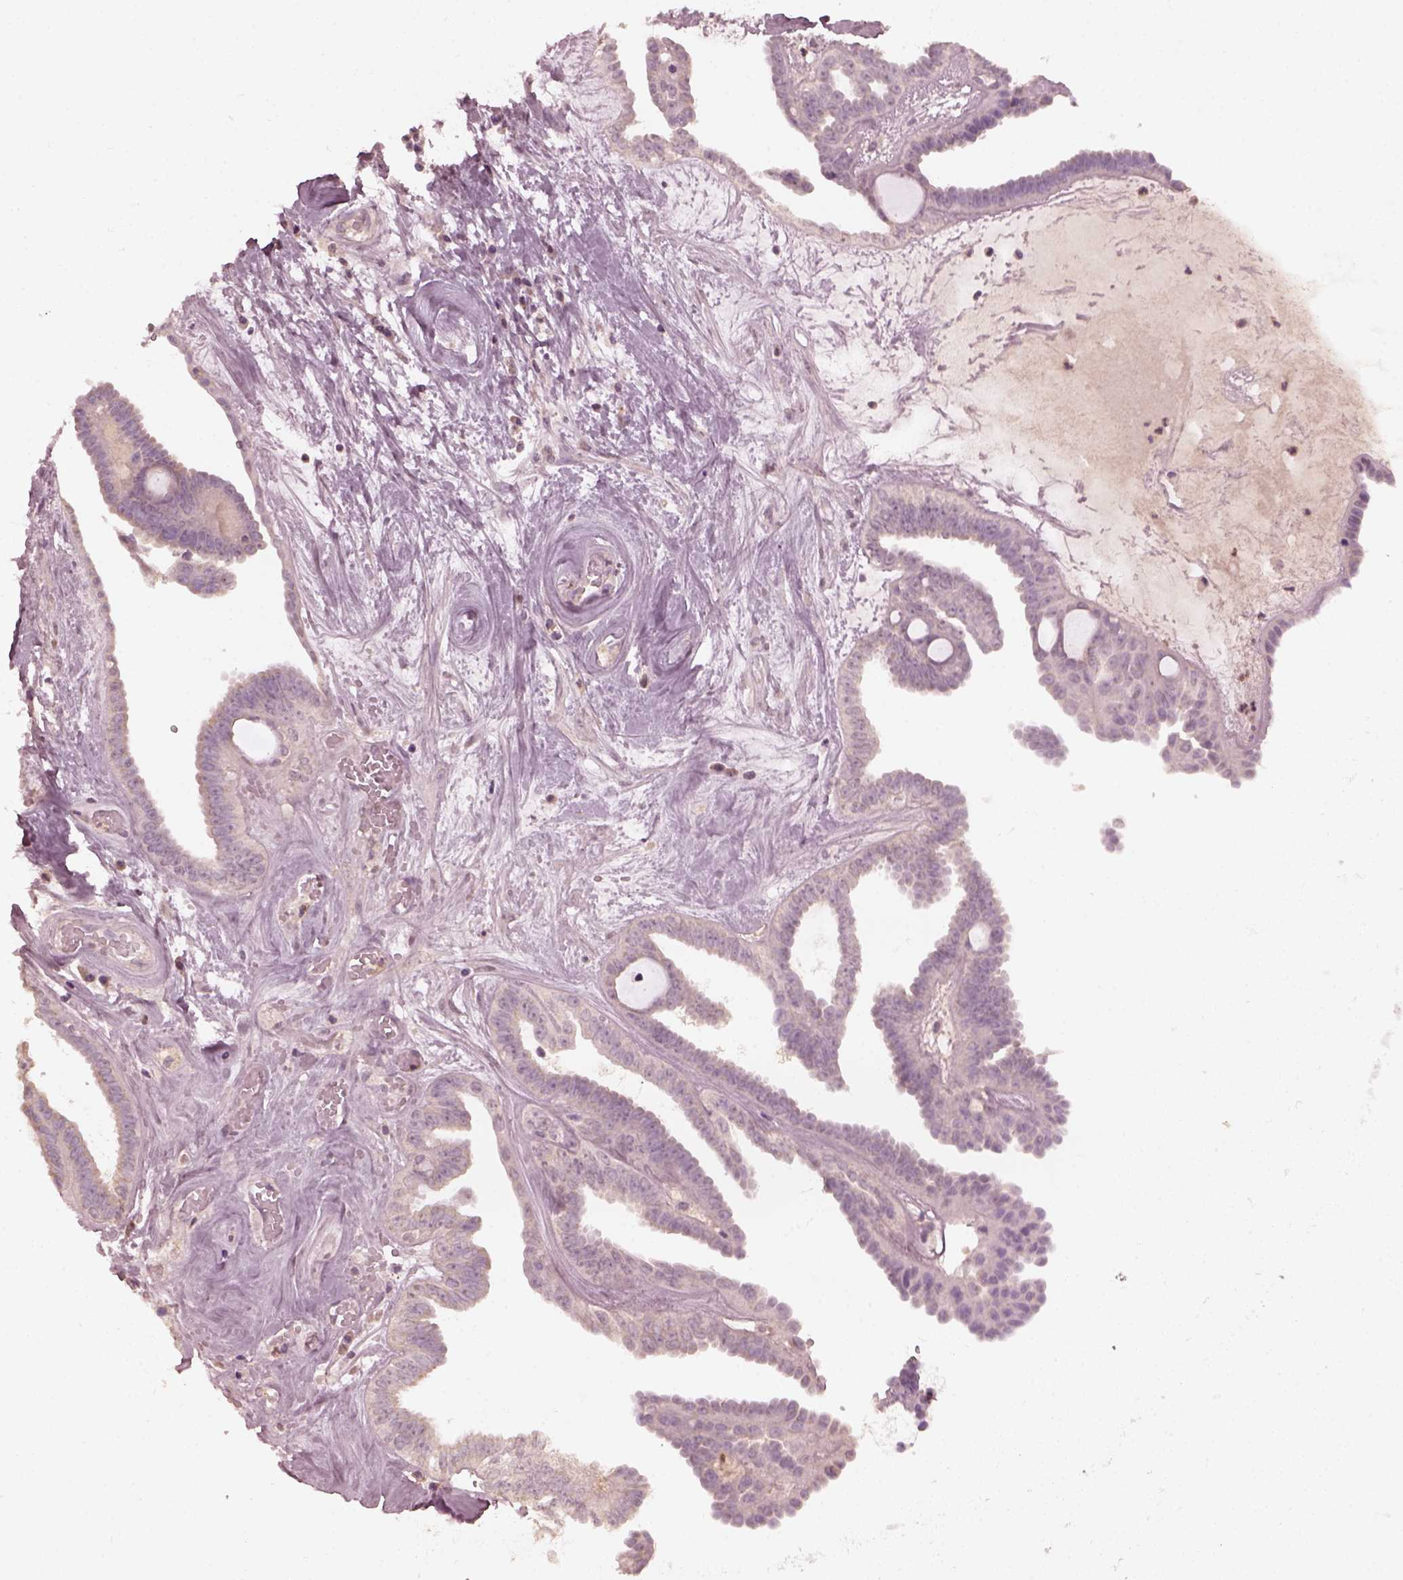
{"staining": {"intensity": "negative", "quantity": "none", "location": "none"}, "tissue": "ovarian cancer", "cell_type": "Tumor cells", "image_type": "cancer", "snomed": [{"axis": "morphology", "description": "Cystadenocarcinoma, serous, NOS"}, {"axis": "topography", "description": "Ovary"}], "caption": "This is a photomicrograph of IHC staining of ovarian serous cystadenocarcinoma, which shows no staining in tumor cells.", "gene": "KRT79", "patient": {"sex": "female", "age": 71}}